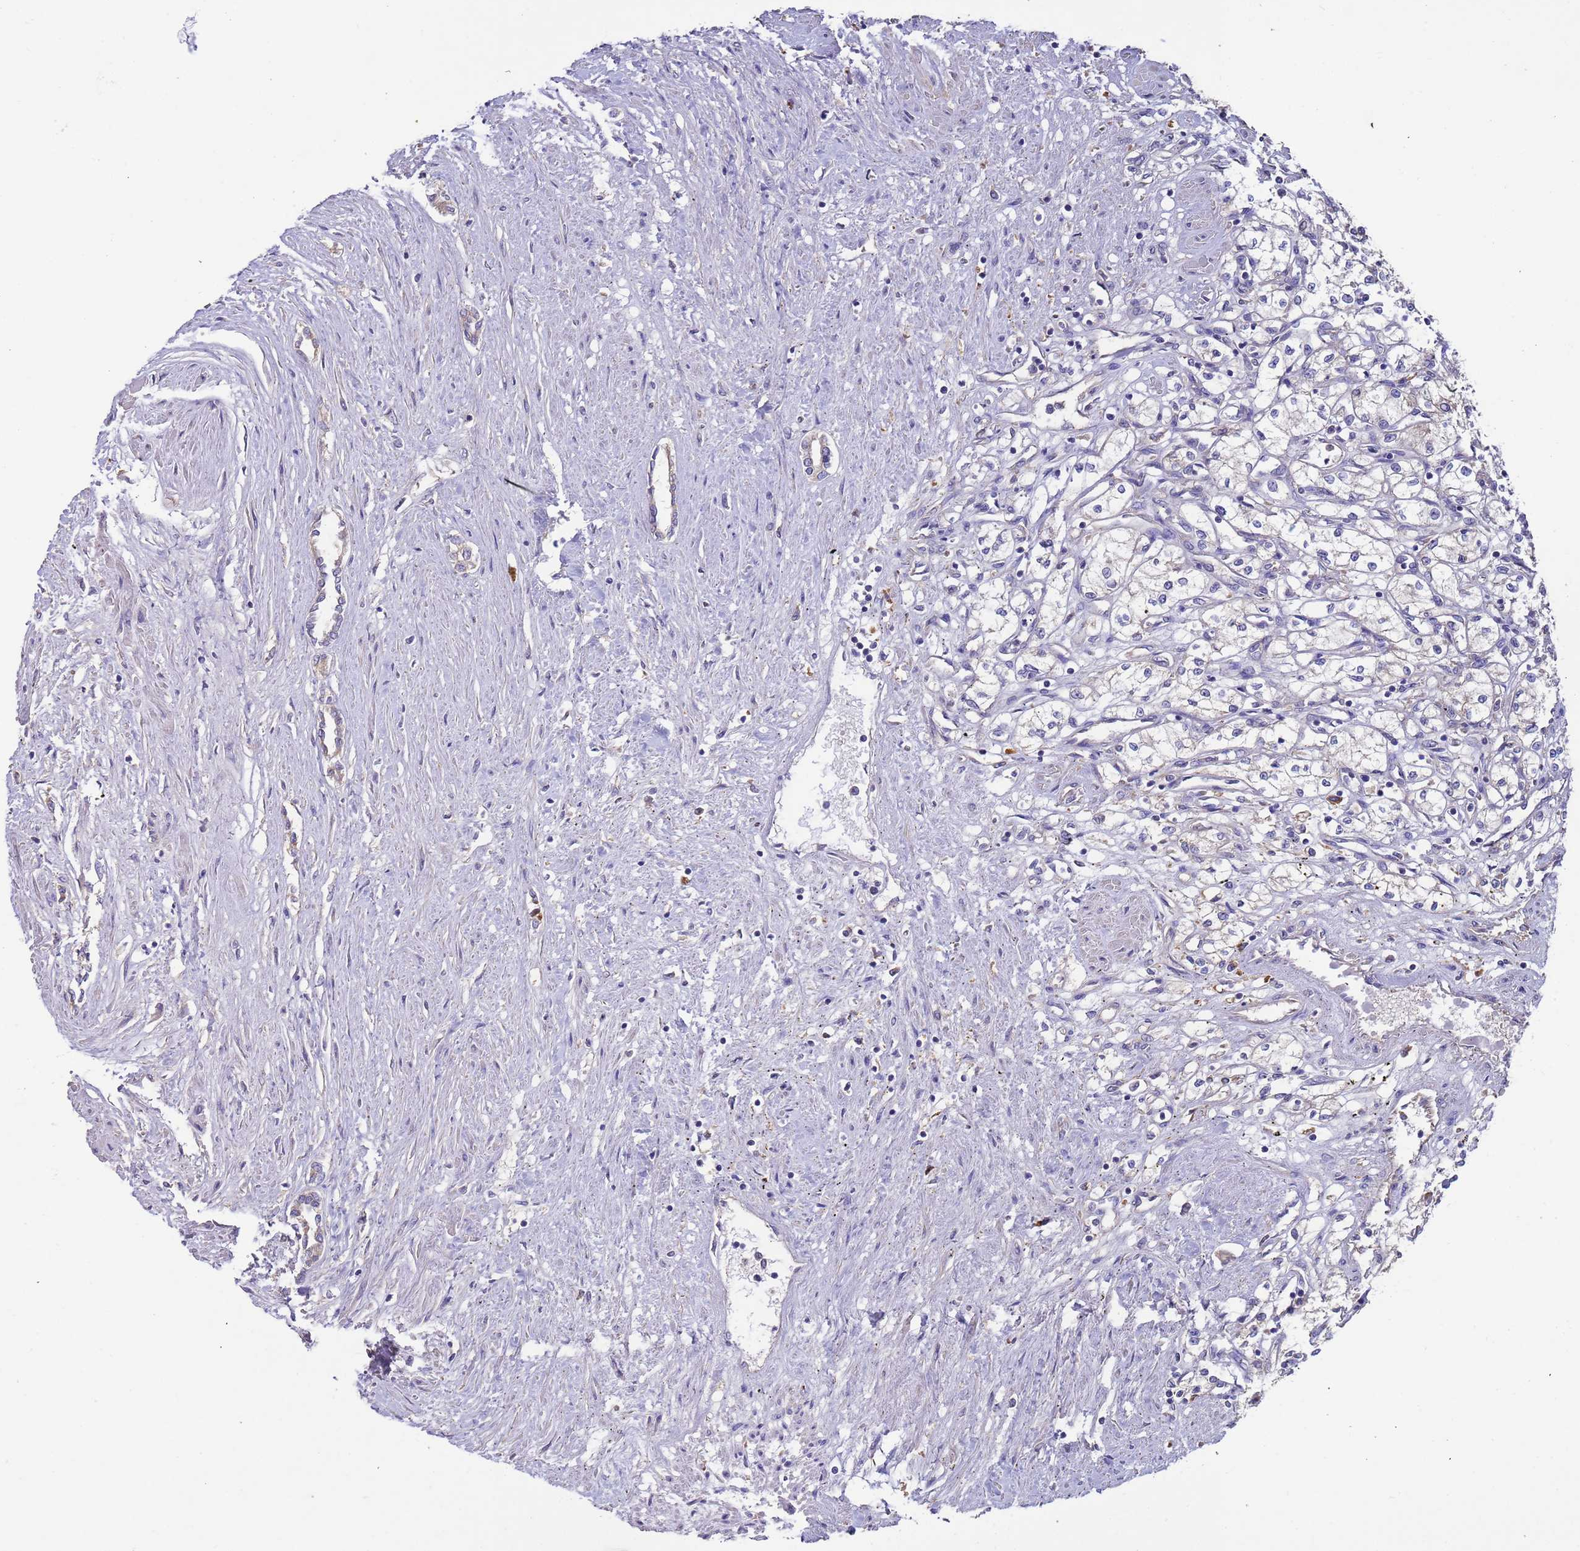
{"staining": {"intensity": "negative", "quantity": "none", "location": "none"}, "tissue": "renal cancer", "cell_type": "Tumor cells", "image_type": "cancer", "snomed": [{"axis": "morphology", "description": "Adenocarcinoma, NOS"}, {"axis": "topography", "description": "Kidney"}], "caption": "Tumor cells are negative for brown protein staining in renal adenocarcinoma.", "gene": "SRL", "patient": {"sex": "male", "age": 59}}